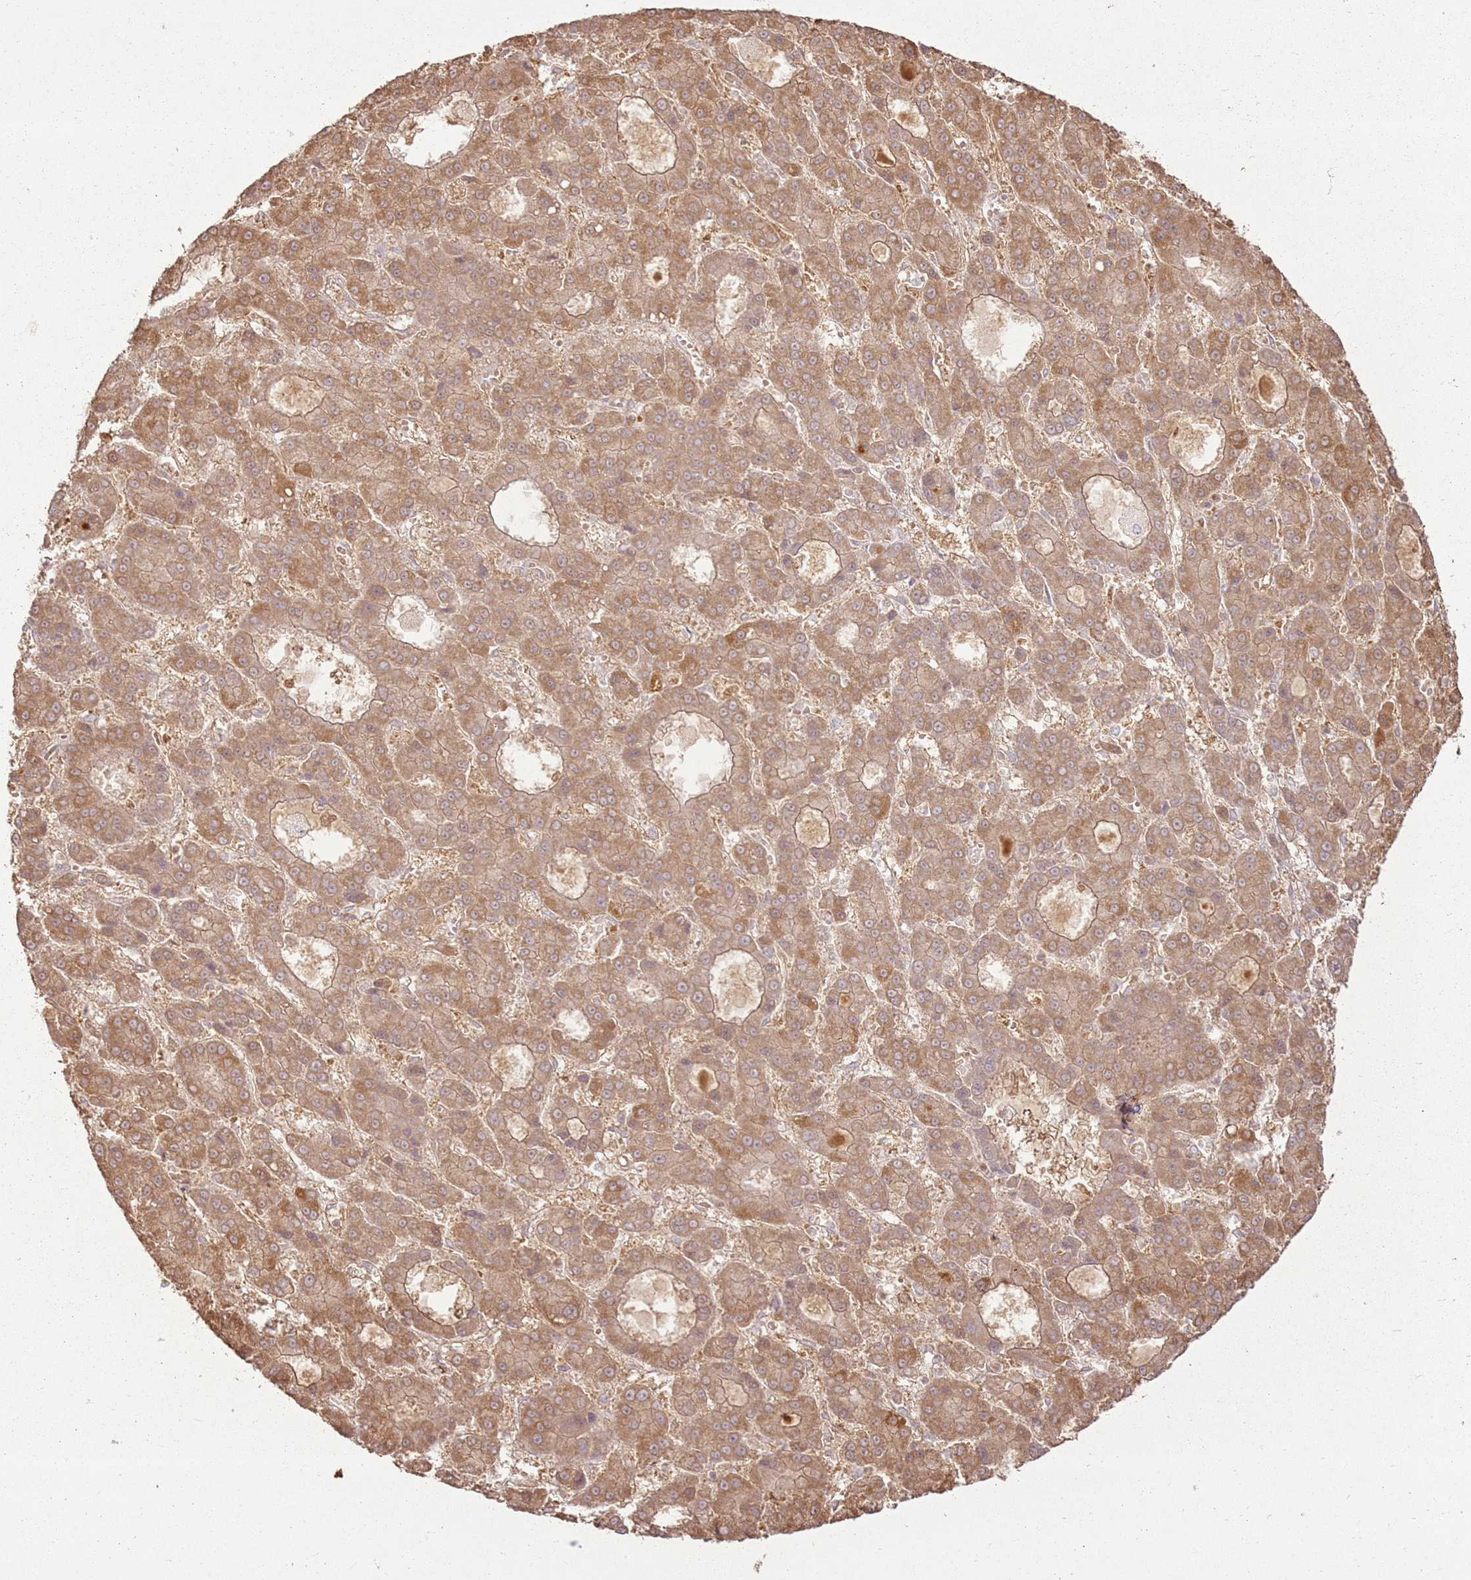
{"staining": {"intensity": "moderate", "quantity": ">75%", "location": "cytoplasmic/membranous"}, "tissue": "liver cancer", "cell_type": "Tumor cells", "image_type": "cancer", "snomed": [{"axis": "morphology", "description": "Carcinoma, Hepatocellular, NOS"}, {"axis": "topography", "description": "Liver"}], "caption": "The immunohistochemical stain highlights moderate cytoplasmic/membranous expression in tumor cells of liver cancer tissue. (Brightfield microscopy of DAB IHC at high magnification).", "gene": "ZNF776", "patient": {"sex": "male", "age": 70}}